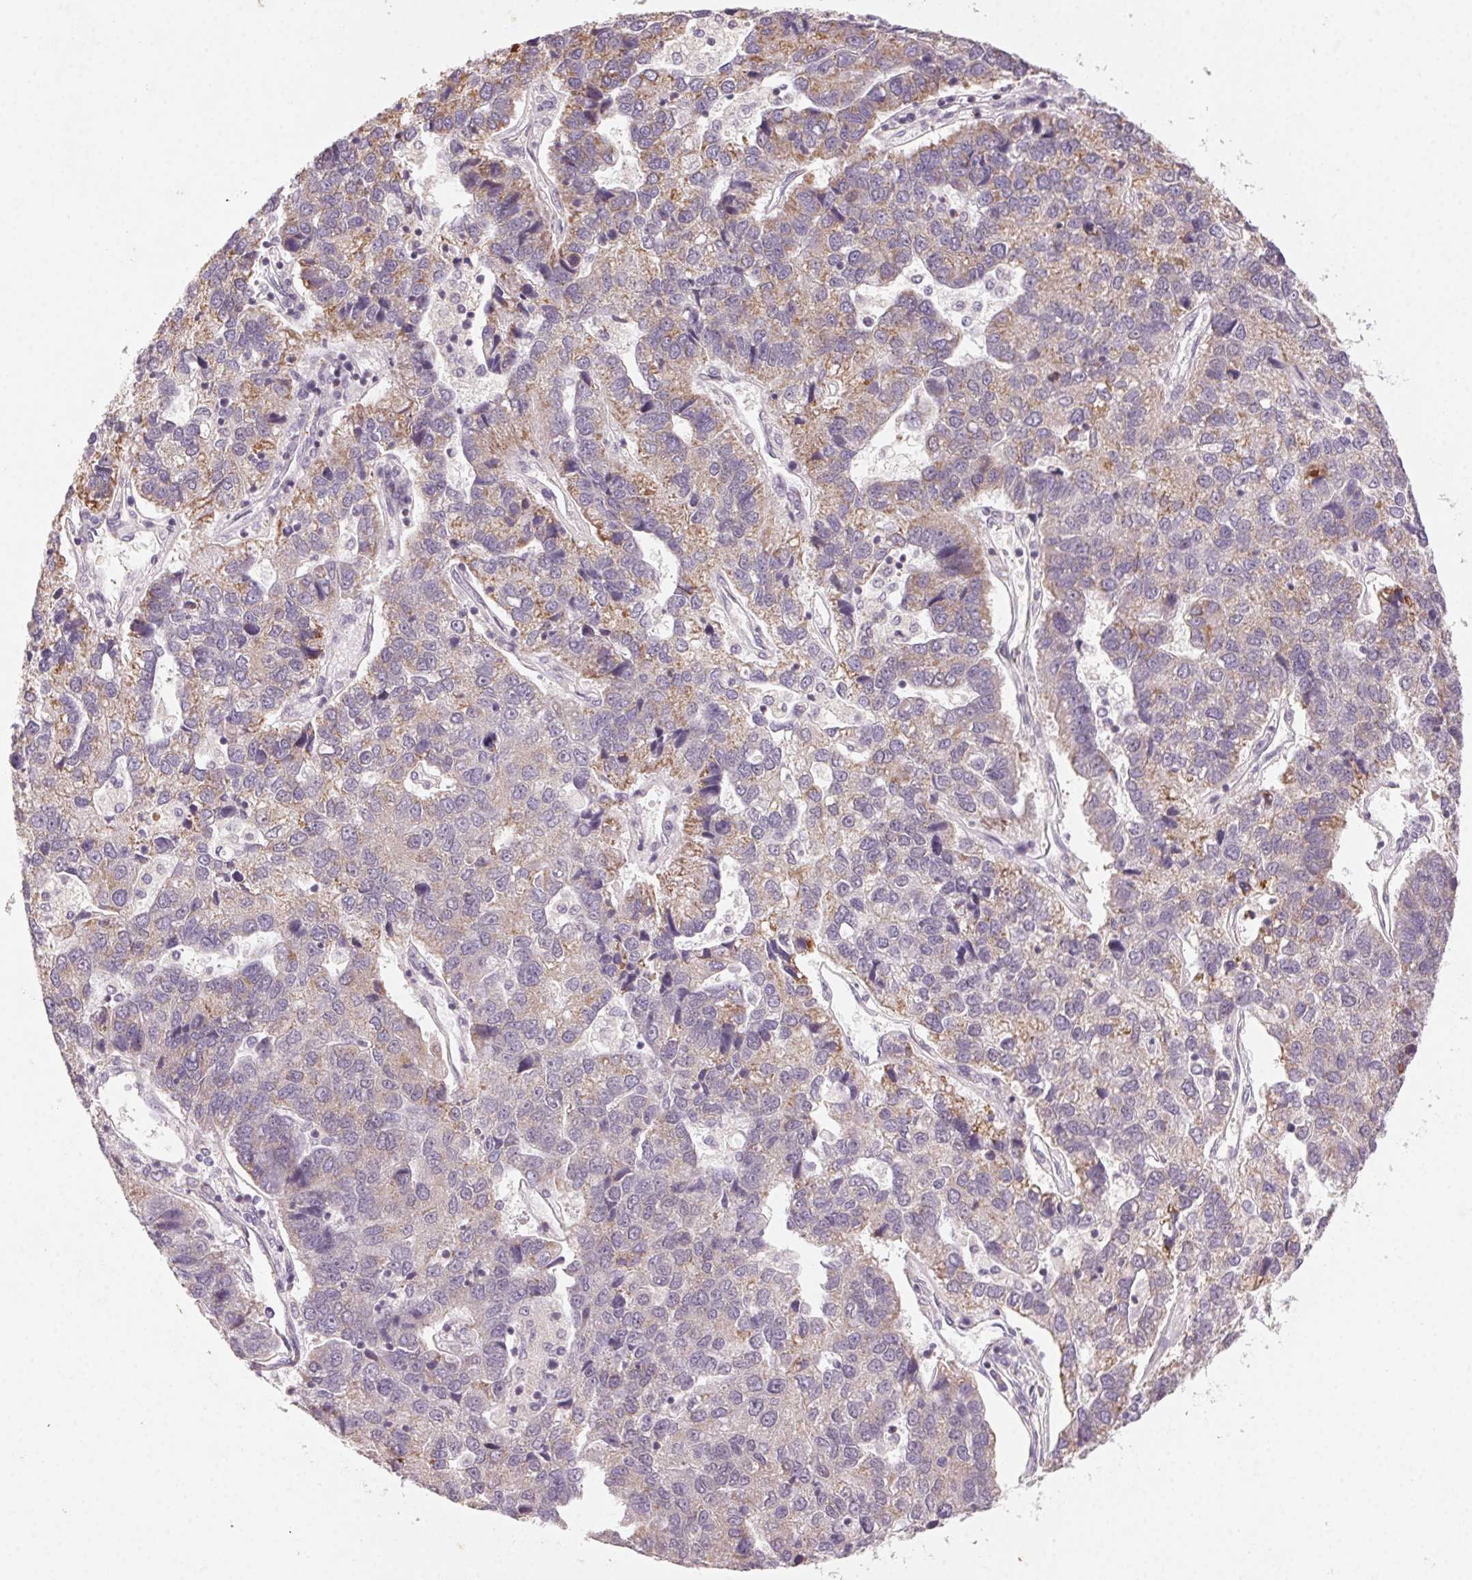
{"staining": {"intensity": "weak", "quantity": "25%-75%", "location": "cytoplasmic/membranous"}, "tissue": "pancreatic cancer", "cell_type": "Tumor cells", "image_type": "cancer", "snomed": [{"axis": "morphology", "description": "Adenocarcinoma, NOS"}, {"axis": "topography", "description": "Pancreas"}], "caption": "Weak cytoplasmic/membranous staining for a protein is identified in approximately 25%-75% of tumor cells of pancreatic adenocarcinoma using immunohistochemistry (IHC).", "gene": "NCOA4", "patient": {"sex": "female", "age": 61}}